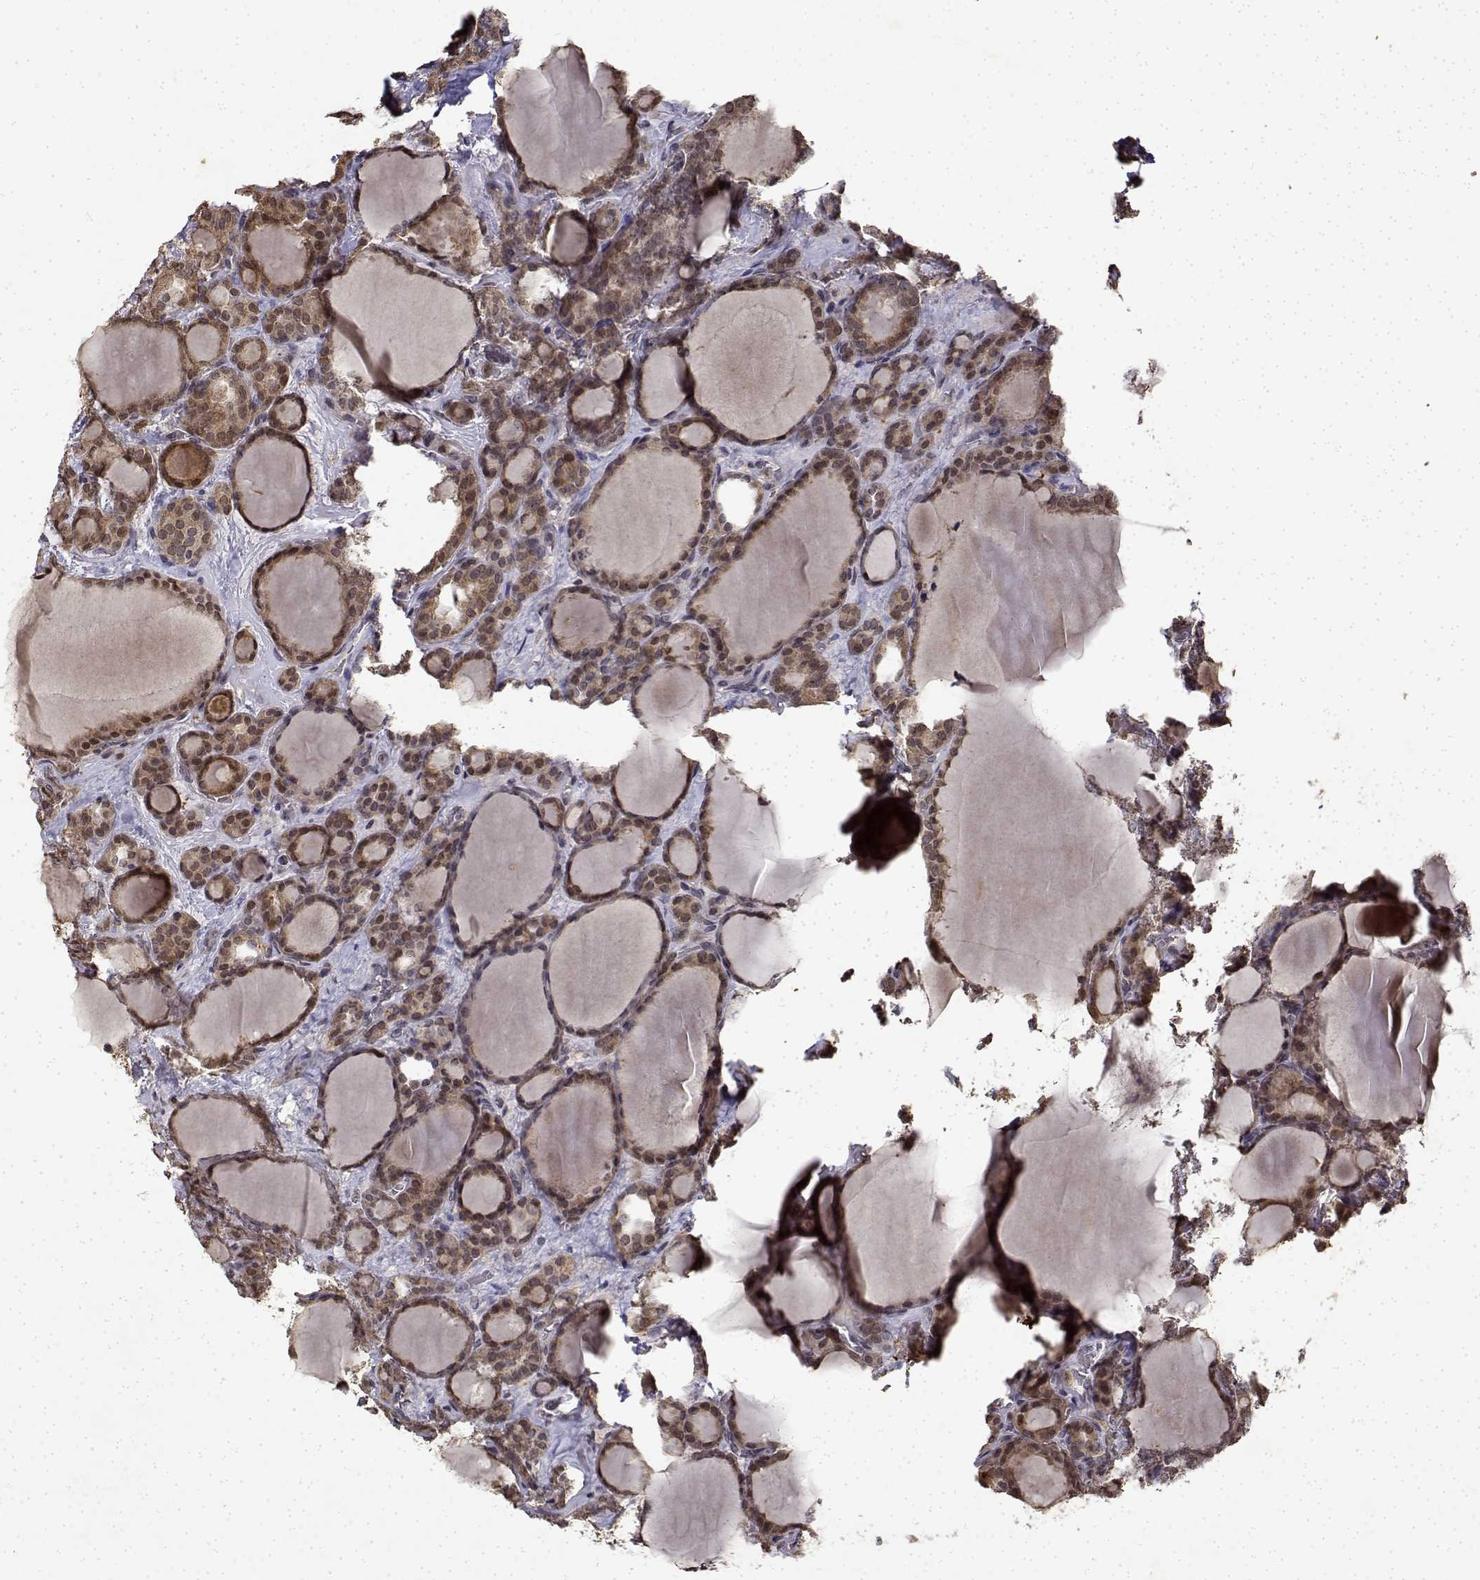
{"staining": {"intensity": "weak", "quantity": ">75%", "location": "cytoplasmic/membranous"}, "tissue": "thyroid cancer", "cell_type": "Tumor cells", "image_type": "cancer", "snomed": [{"axis": "morphology", "description": "Normal tissue, NOS"}, {"axis": "morphology", "description": "Follicular adenoma carcinoma, NOS"}, {"axis": "topography", "description": "Thyroid gland"}], "caption": "This histopathology image displays immunohistochemistry staining of human thyroid cancer, with low weak cytoplasmic/membranous expression in about >75% of tumor cells.", "gene": "BDNF", "patient": {"sex": "female", "age": 31}}